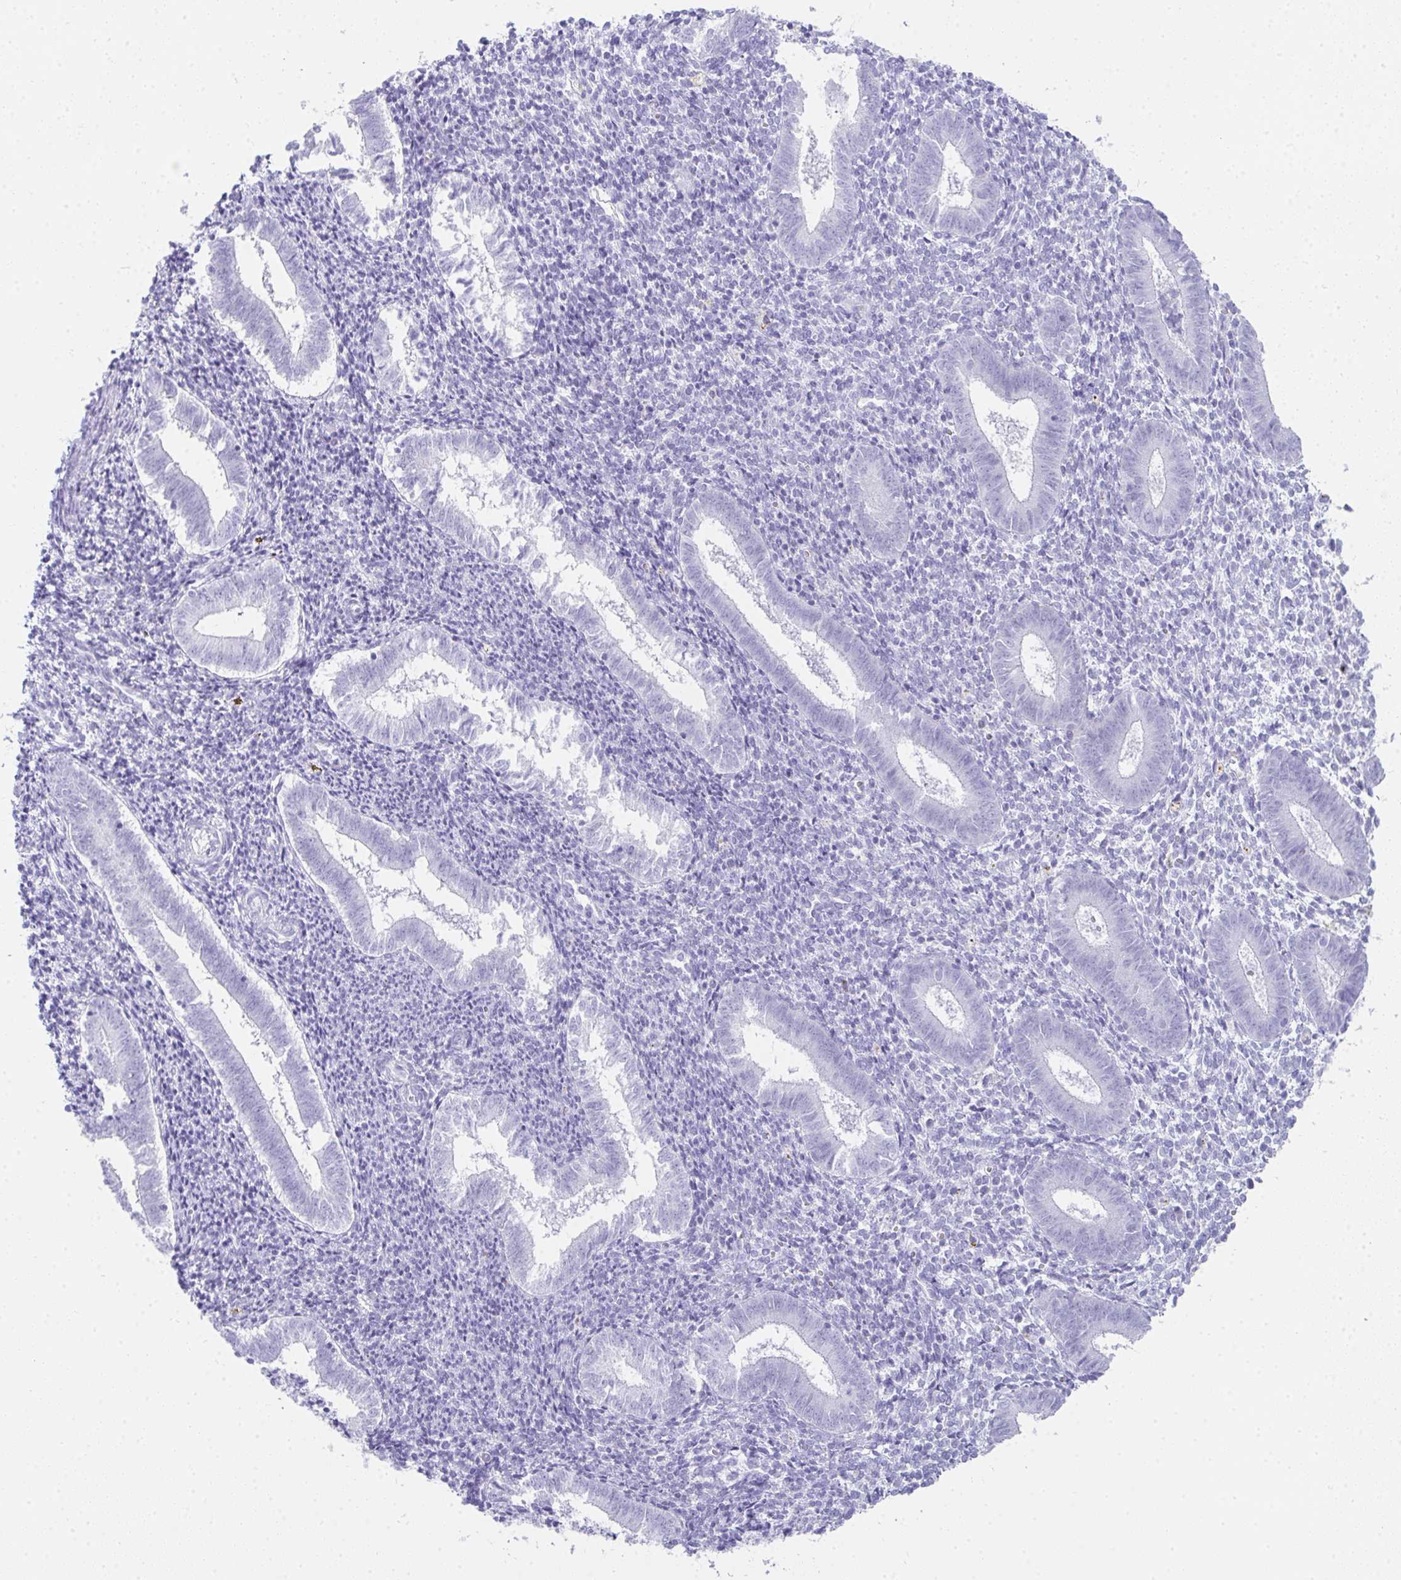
{"staining": {"intensity": "negative", "quantity": "none", "location": "none"}, "tissue": "endometrium", "cell_type": "Cells in endometrial stroma", "image_type": "normal", "snomed": [{"axis": "morphology", "description": "Normal tissue, NOS"}, {"axis": "topography", "description": "Endometrium"}], "caption": "Cells in endometrial stroma are negative for brown protein staining in unremarkable endometrium. (DAB (3,3'-diaminobenzidine) immunohistochemistry with hematoxylin counter stain).", "gene": "RLF", "patient": {"sex": "female", "age": 25}}